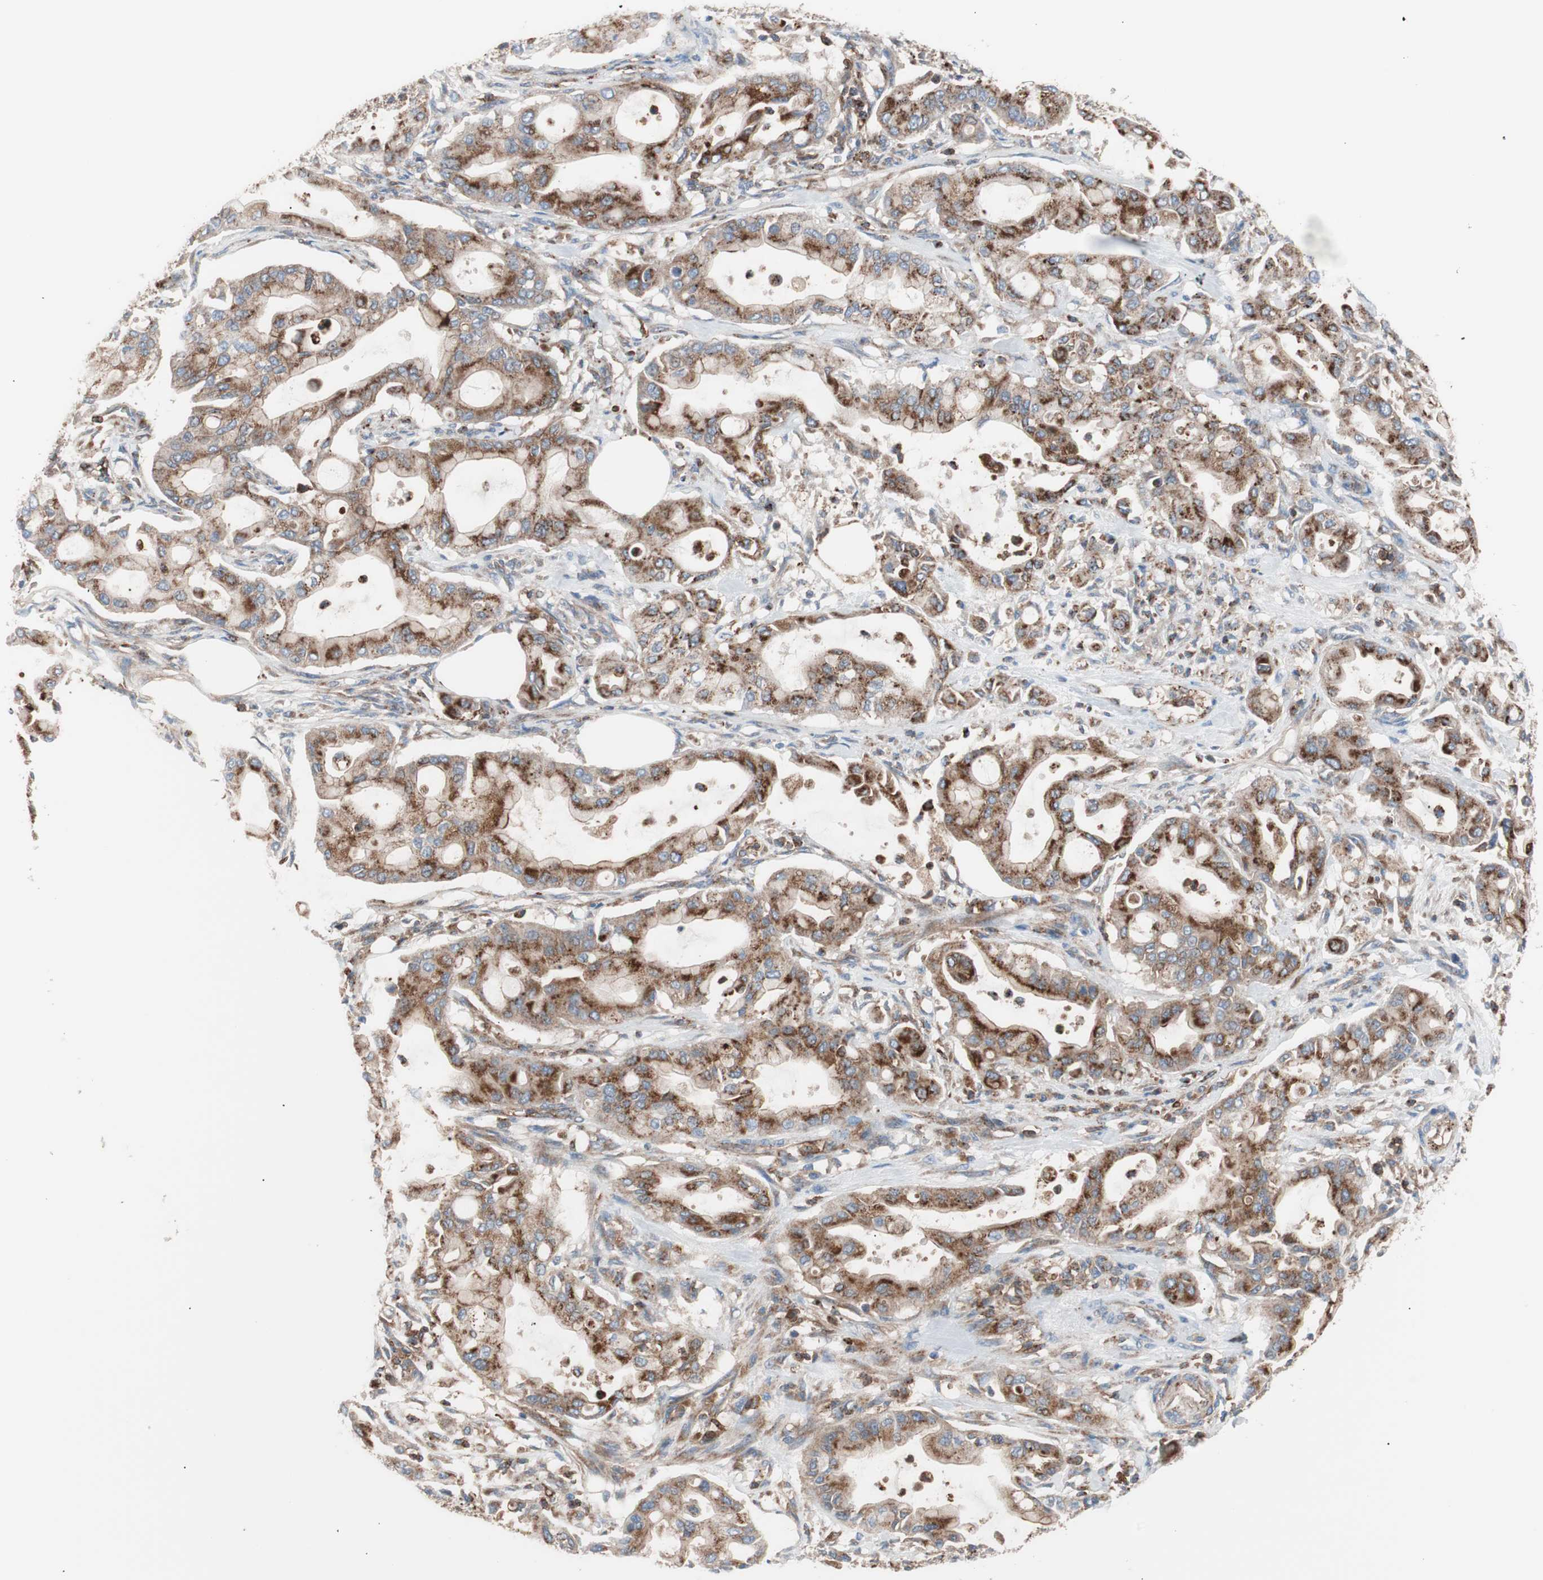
{"staining": {"intensity": "moderate", "quantity": ">75%", "location": "cytoplasmic/membranous"}, "tissue": "pancreatic cancer", "cell_type": "Tumor cells", "image_type": "cancer", "snomed": [{"axis": "morphology", "description": "Adenocarcinoma, NOS"}, {"axis": "morphology", "description": "Adenocarcinoma, metastatic, NOS"}, {"axis": "topography", "description": "Lymph node"}, {"axis": "topography", "description": "Pancreas"}, {"axis": "topography", "description": "Duodenum"}], "caption": "A brown stain shows moderate cytoplasmic/membranous staining of a protein in human pancreatic adenocarcinoma tumor cells.", "gene": "FLOT2", "patient": {"sex": "female", "age": 64}}